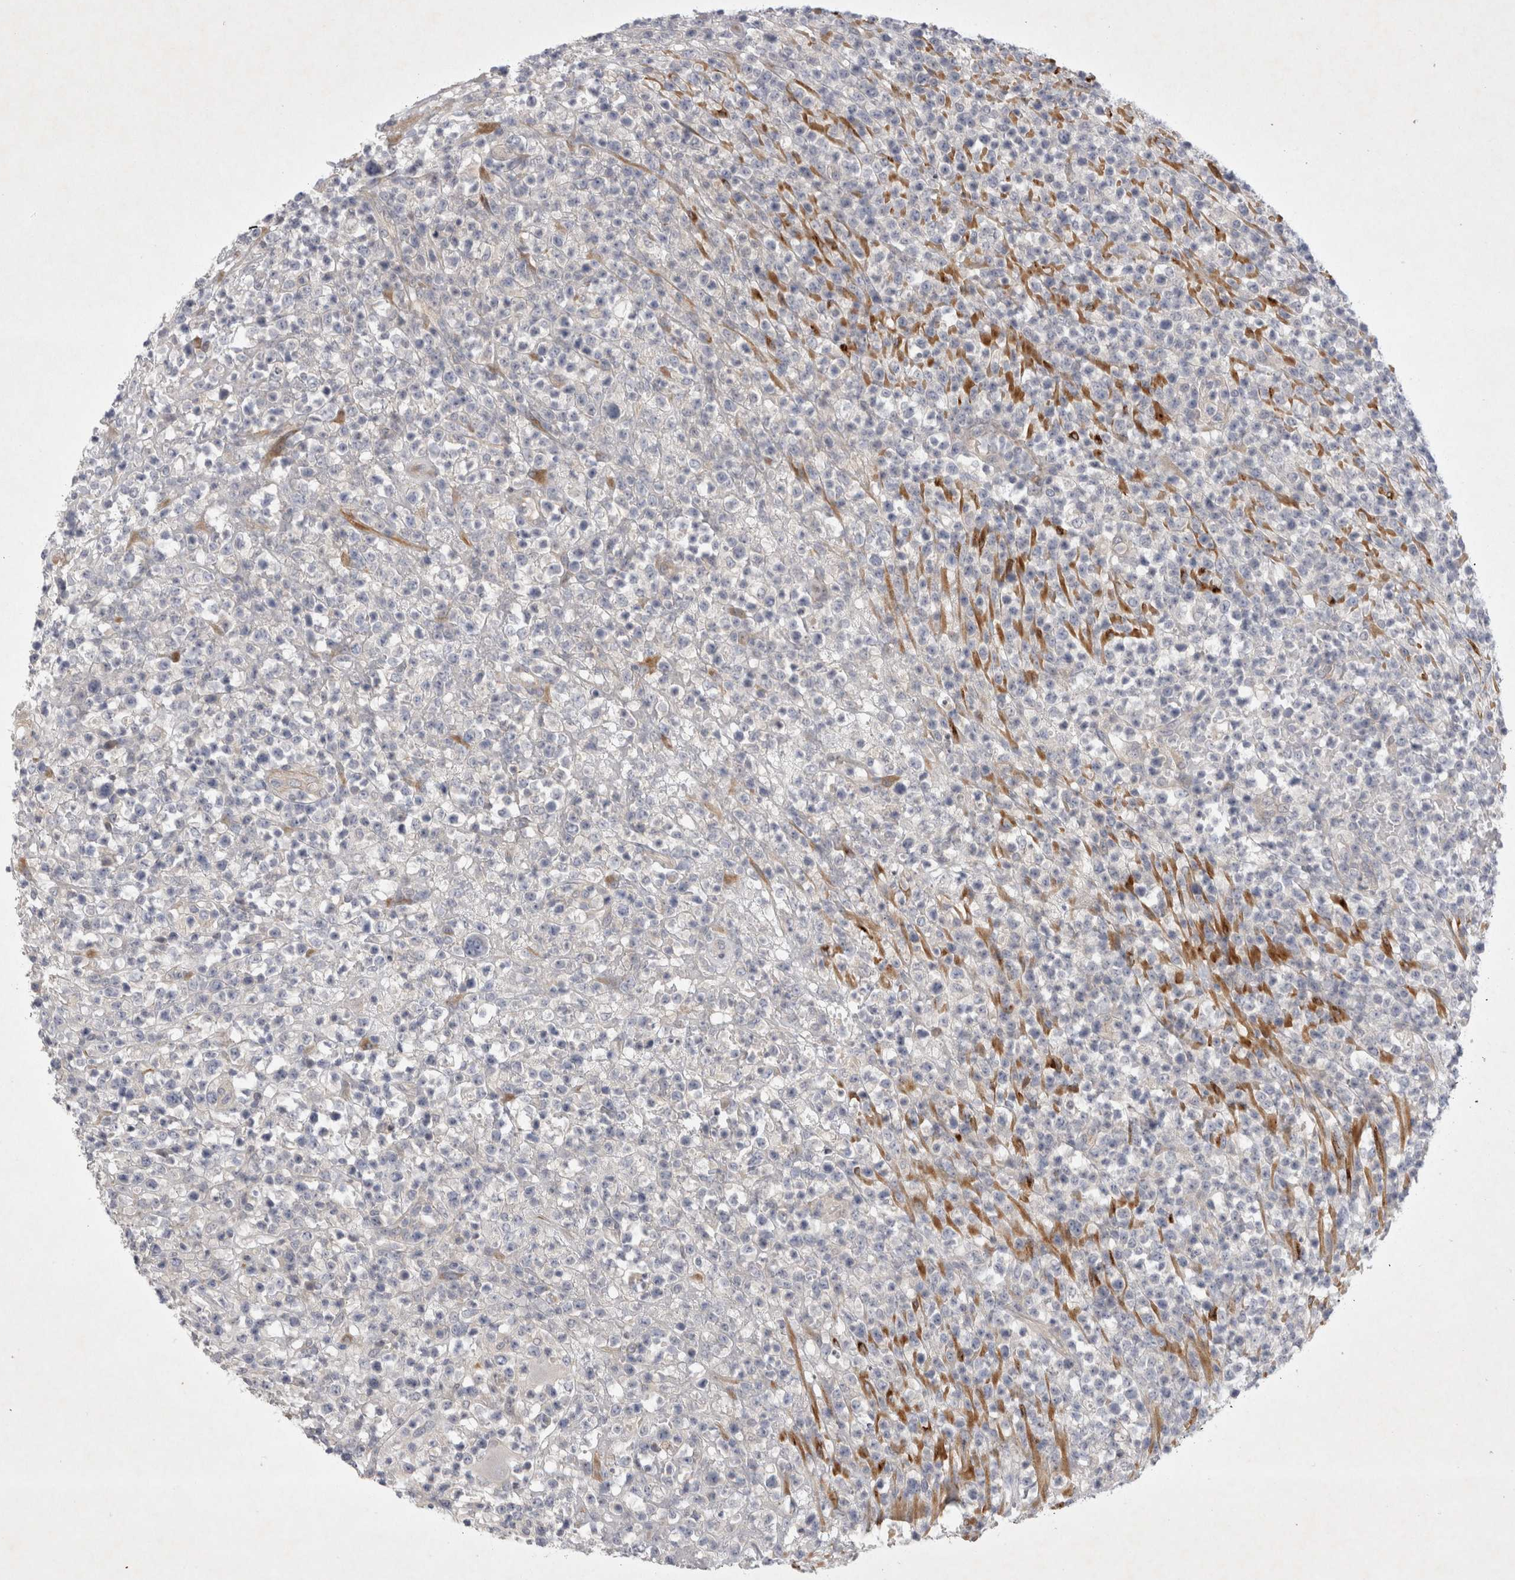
{"staining": {"intensity": "negative", "quantity": "none", "location": "none"}, "tissue": "lymphoma", "cell_type": "Tumor cells", "image_type": "cancer", "snomed": [{"axis": "morphology", "description": "Malignant lymphoma, non-Hodgkin's type, High grade"}, {"axis": "topography", "description": "Colon"}], "caption": "High magnification brightfield microscopy of high-grade malignant lymphoma, non-Hodgkin's type stained with DAB (brown) and counterstained with hematoxylin (blue): tumor cells show no significant expression. (Brightfield microscopy of DAB (3,3'-diaminobenzidine) immunohistochemistry (IHC) at high magnification).", "gene": "BZW2", "patient": {"sex": "female", "age": 53}}